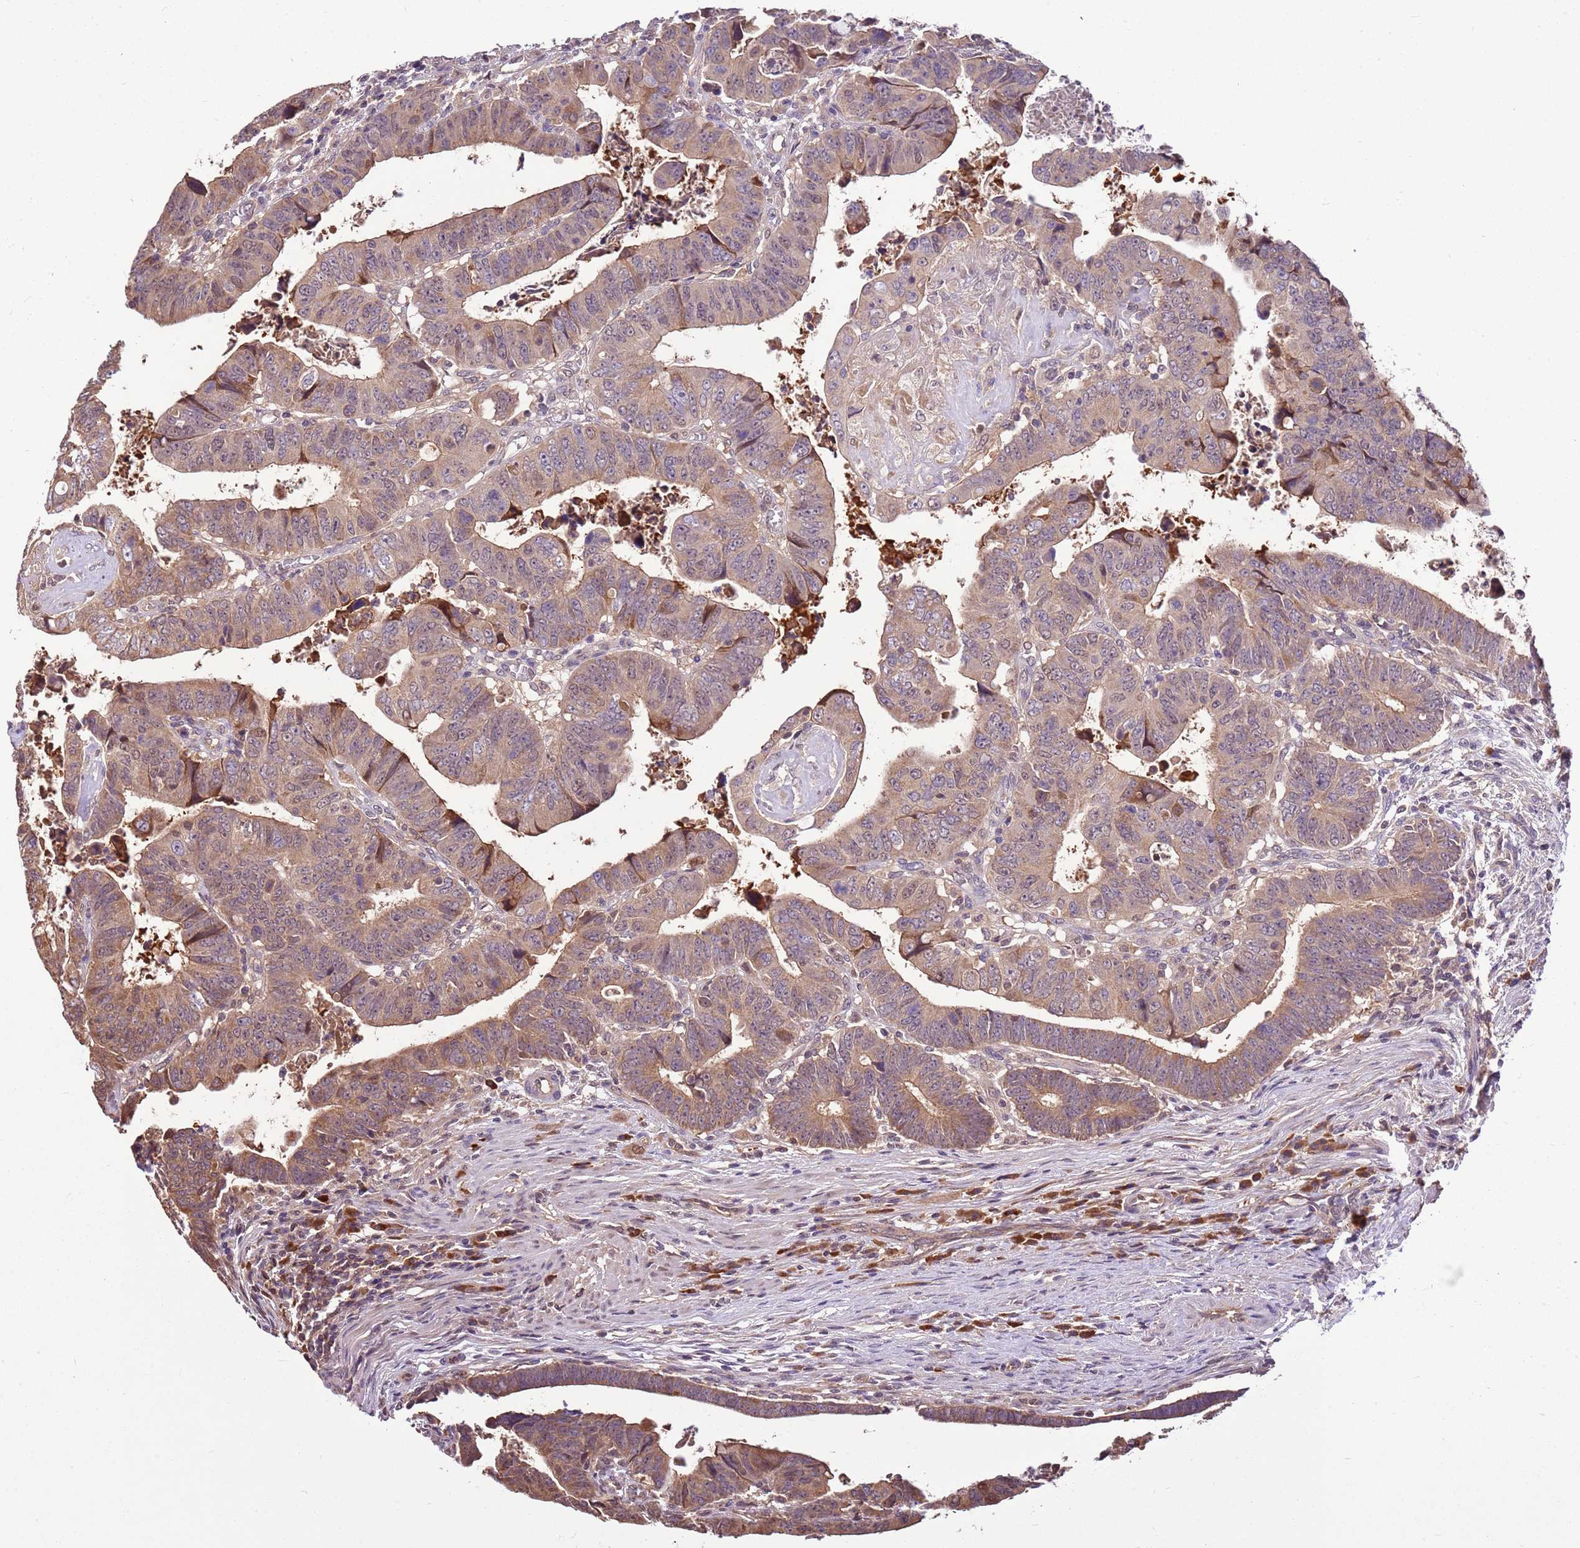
{"staining": {"intensity": "moderate", "quantity": ">75%", "location": "cytoplasmic/membranous"}, "tissue": "colorectal cancer", "cell_type": "Tumor cells", "image_type": "cancer", "snomed": [{"axis": "morphology", "description": "Normal tissue, NOS"}, {"axis": "morphology", "description": "Adenocarcinoma, NOS"}, {"axis": "topography", "description": "Rectum"}], "caption": "The immunohistochemical stain labels moderate cytoplasmic/membranous staining in tumor cells of colorectal adenocarcinoma tissue.", "gene": "BBS5", "patient": {"sex": "female", "age": 65}}